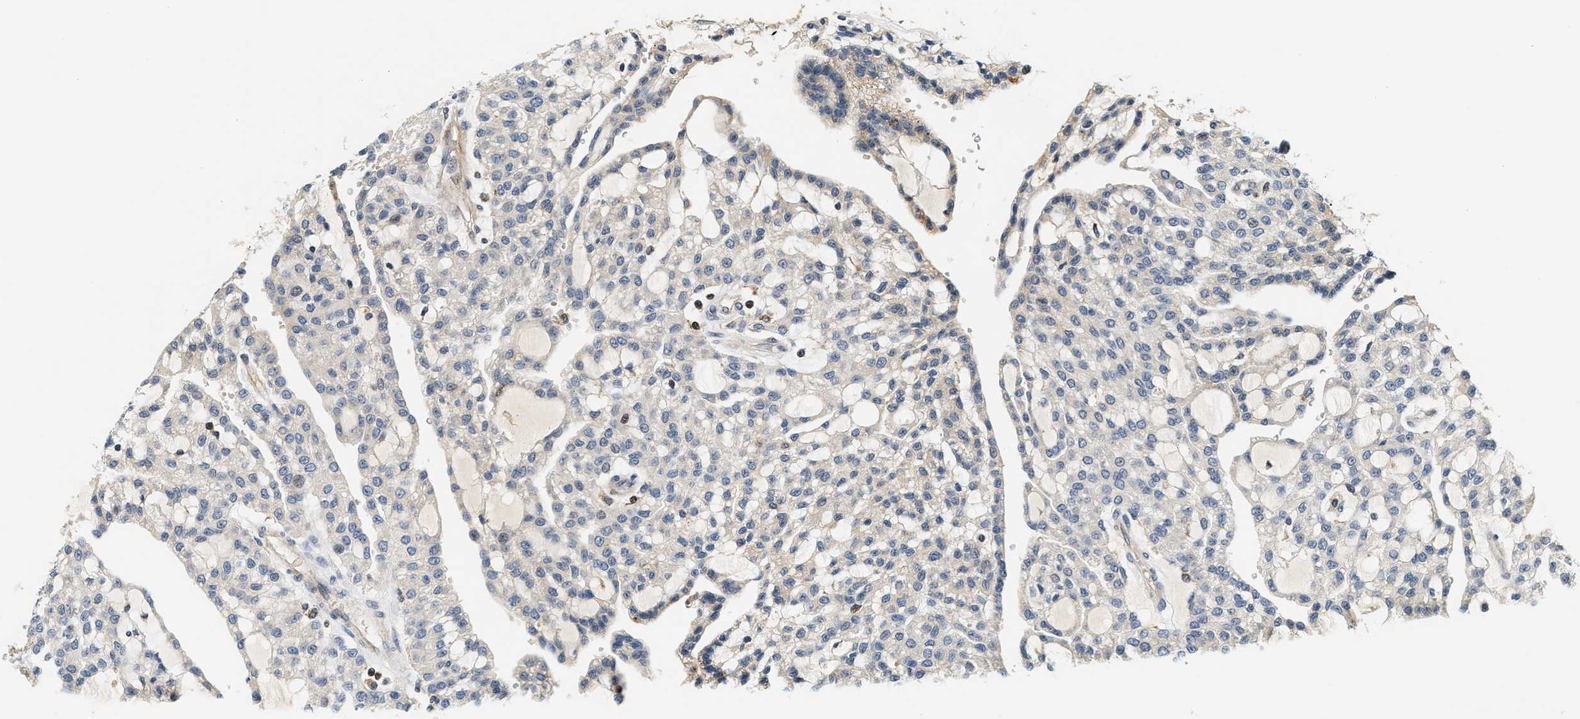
{"staining": {"intensity": "weak", "quantity": "<25%", "location": "cytoplasmic/membranous"}, "tissue": "renal cancer", "cell_type": "Tumor cells", "image_type": "cancer", "snomed": [{"axis": "morphology", "description": "Adenocarcinoma, NOS"}, {"axis": "topography", "description": "Kidney"}], "caption": "High magnification brightfield microscopy of adenocarcinoma (renal) stained with DAB (3,3'-diaminobenzidine) (brown) and counterstained with hematoxylin (blue): tumor cells show no significant staining. (Immunohistochemistry (ihc), brightfield microscopy, high magnification).", "gene": "SAMD9", "patient": {"sex": "male", "age": 63}}